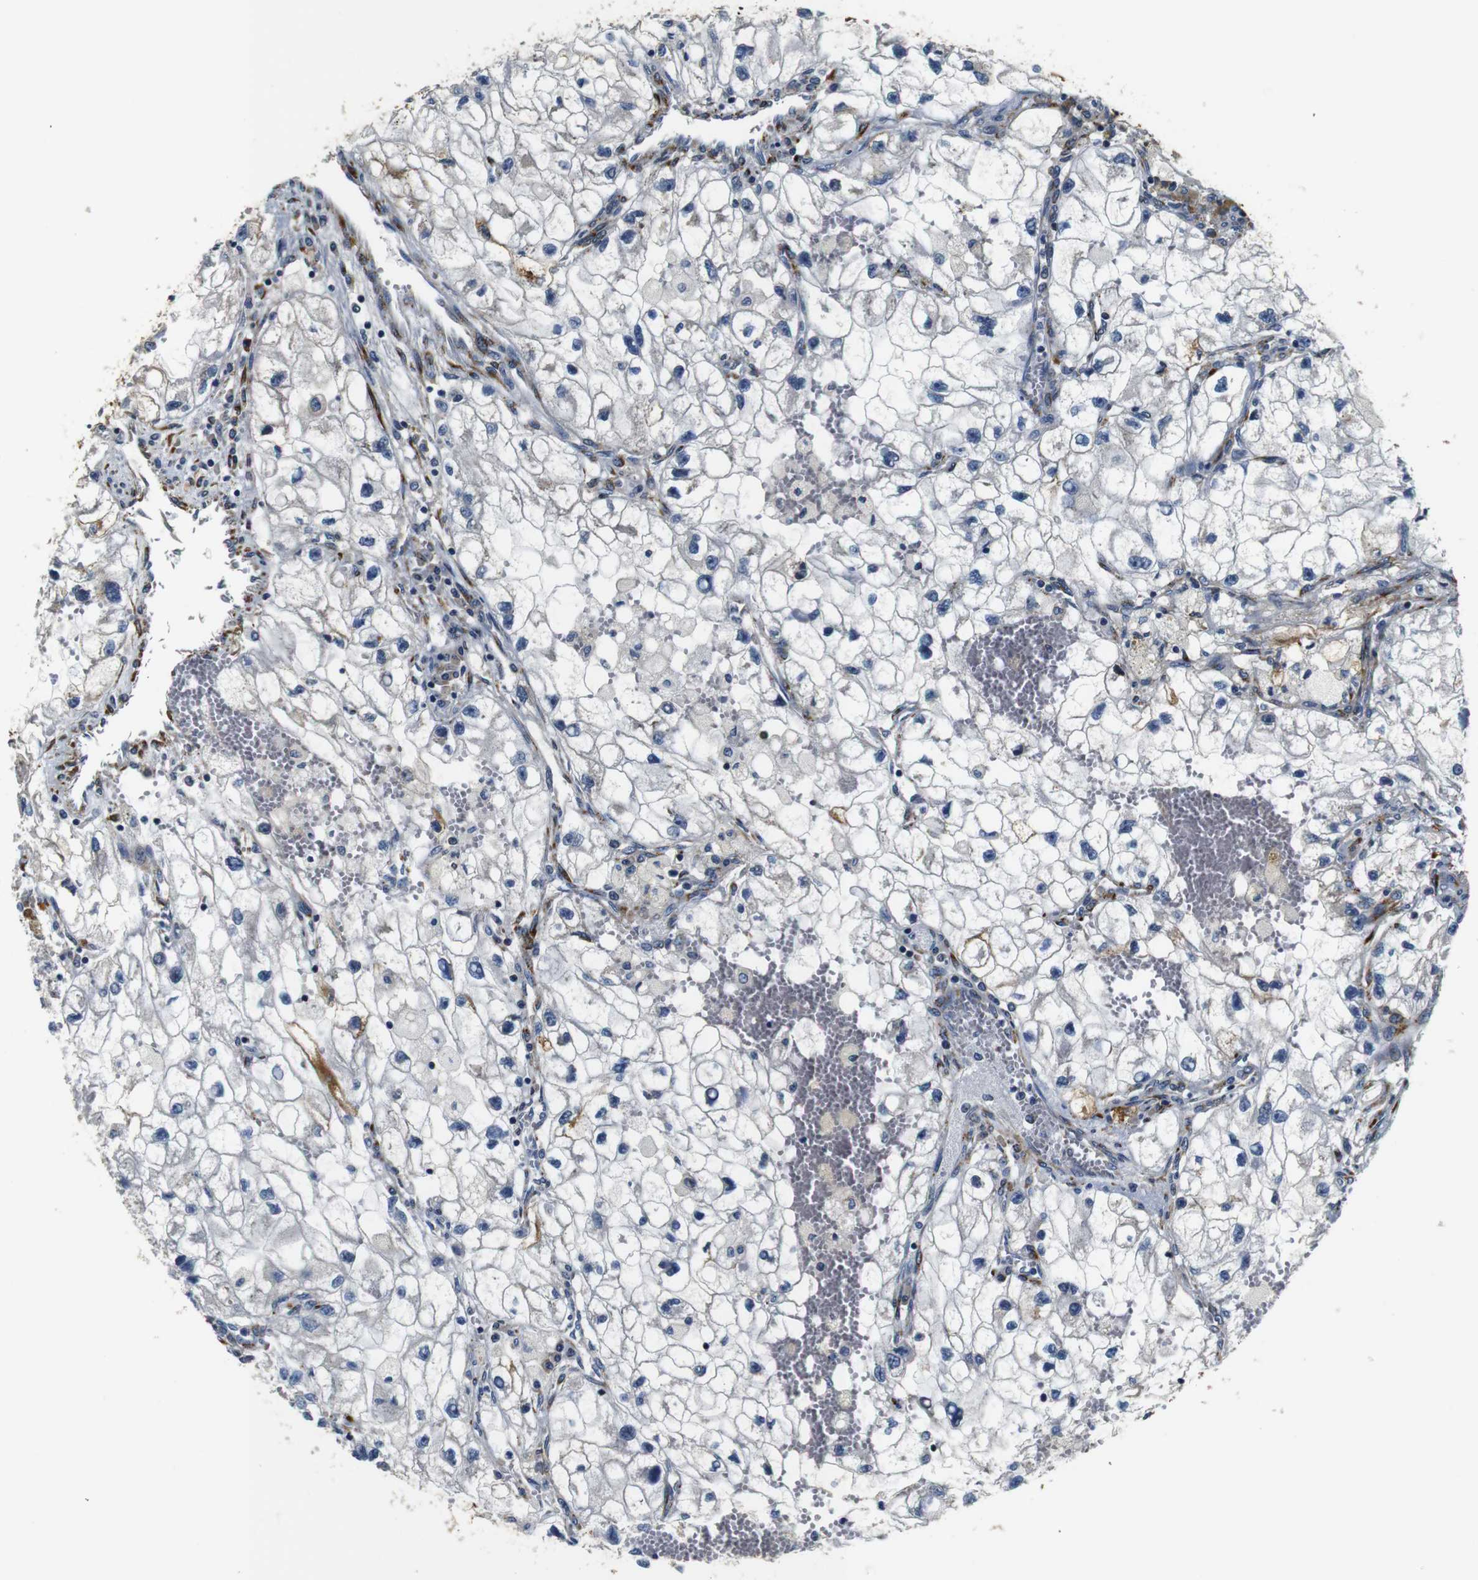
{"staining": {"intensity": "negative", "quantity": "none", "location": "none"}, "tissue": "renal cancer", "cell_type": "Tumor cells", "image_type": "cancer", "snomed": [{"axis": "morphology", "description": "Adenocarcinoma, NOS"}, {"axis": "topography", "description": "Kidney"}], "caption": "Immunohistochemistry (IHC) of renal cancer (adenocarcinoma) displays no expression in tumor cells.", "gene": "COL1A1", "patient": {"sex": "female", "age": 70}}